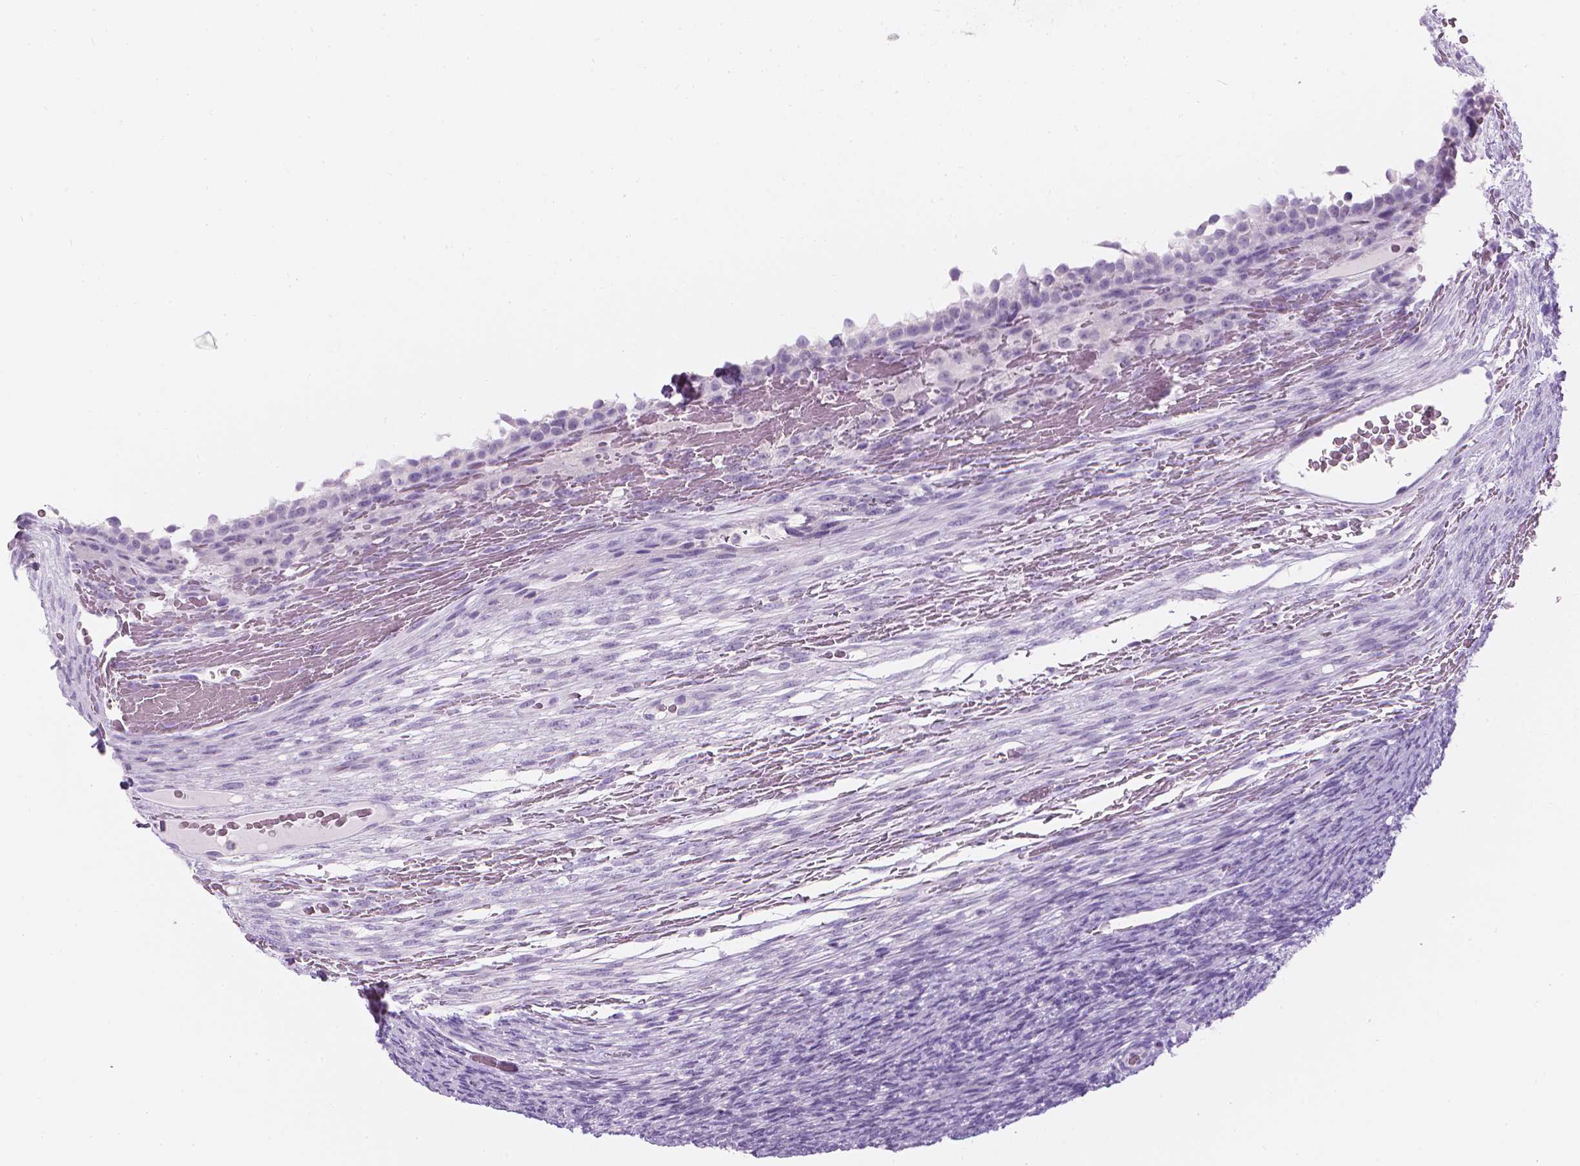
{"staining": {"intensity": "negative", "quantity": "none", "location": "none"}, "tissue": "ovary", "cell_type": "Follicle cells", "image_type": "normal", "snomed": [{"axis": "morphology", "description": "Normal tissue, NOS"}, {"axis": "topography", "description": "Ovary"}], "caption": "A high-resolution photomicrograph shows IHC staining of unremarkable ovary, which shows no significant positivity in follicle cells. (Immunohistochemistry, brightfield microscopy, high magnification).", "gene": "DCAF8L1", "patient": {"sex": "female", "age": 34}}